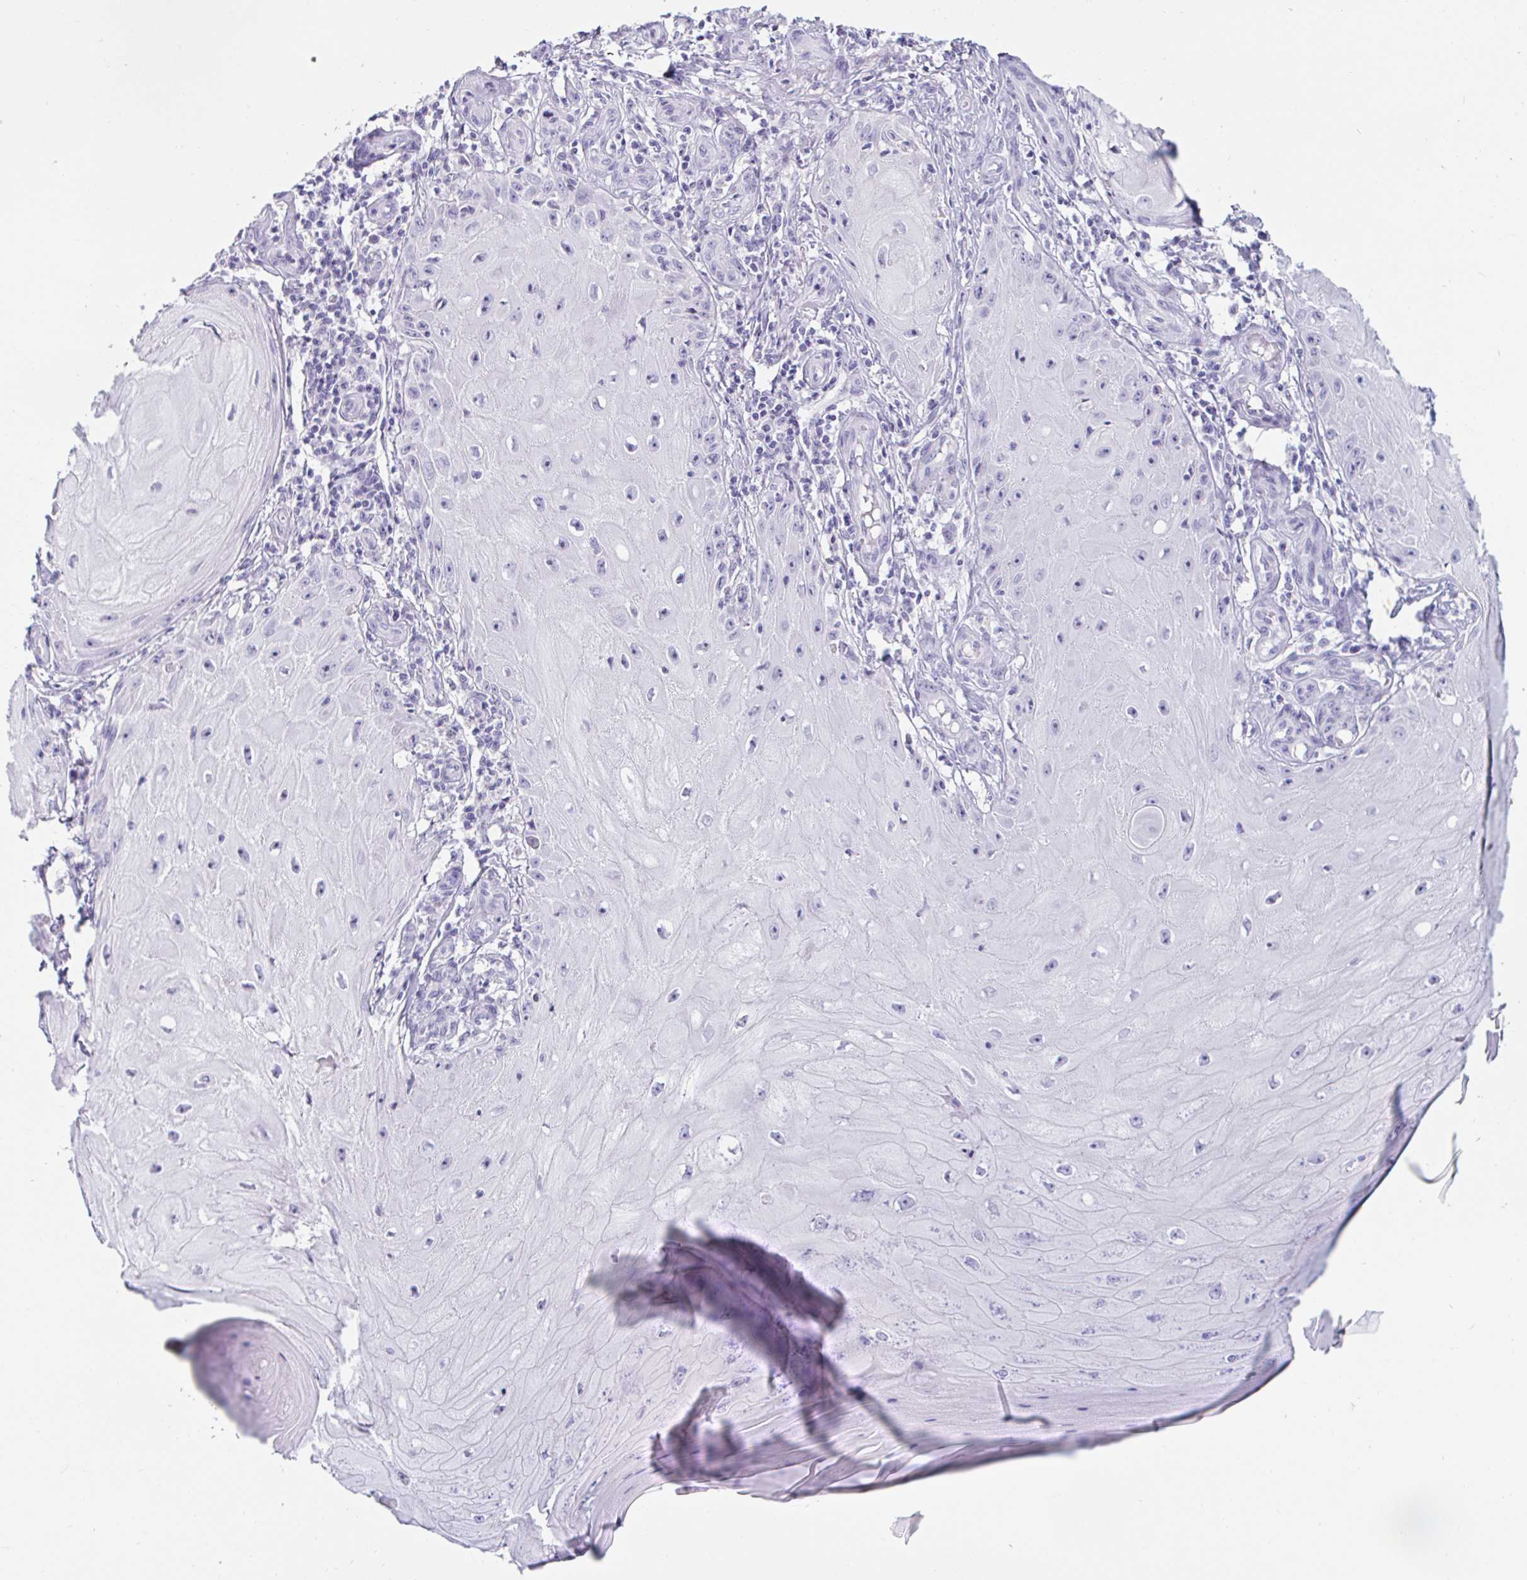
{"staining": {"intensity": "negative", "quantity": "none", "location": "none"}, "tissue": "skin cancer", "cell_type": "Tumor cells", "image_type": "cancer", "snomed": [{"axis": "morphology", "description": "Squamous cell carcinoma, NOS"}, {"axis": "topography", "description": "Skin"}], "caption": "There is no significant staining in tumor cells of skin cancer (squamous cell carcinoma).", "gene": "TEX44", "patient": {"sex": "female", "age": 77}}